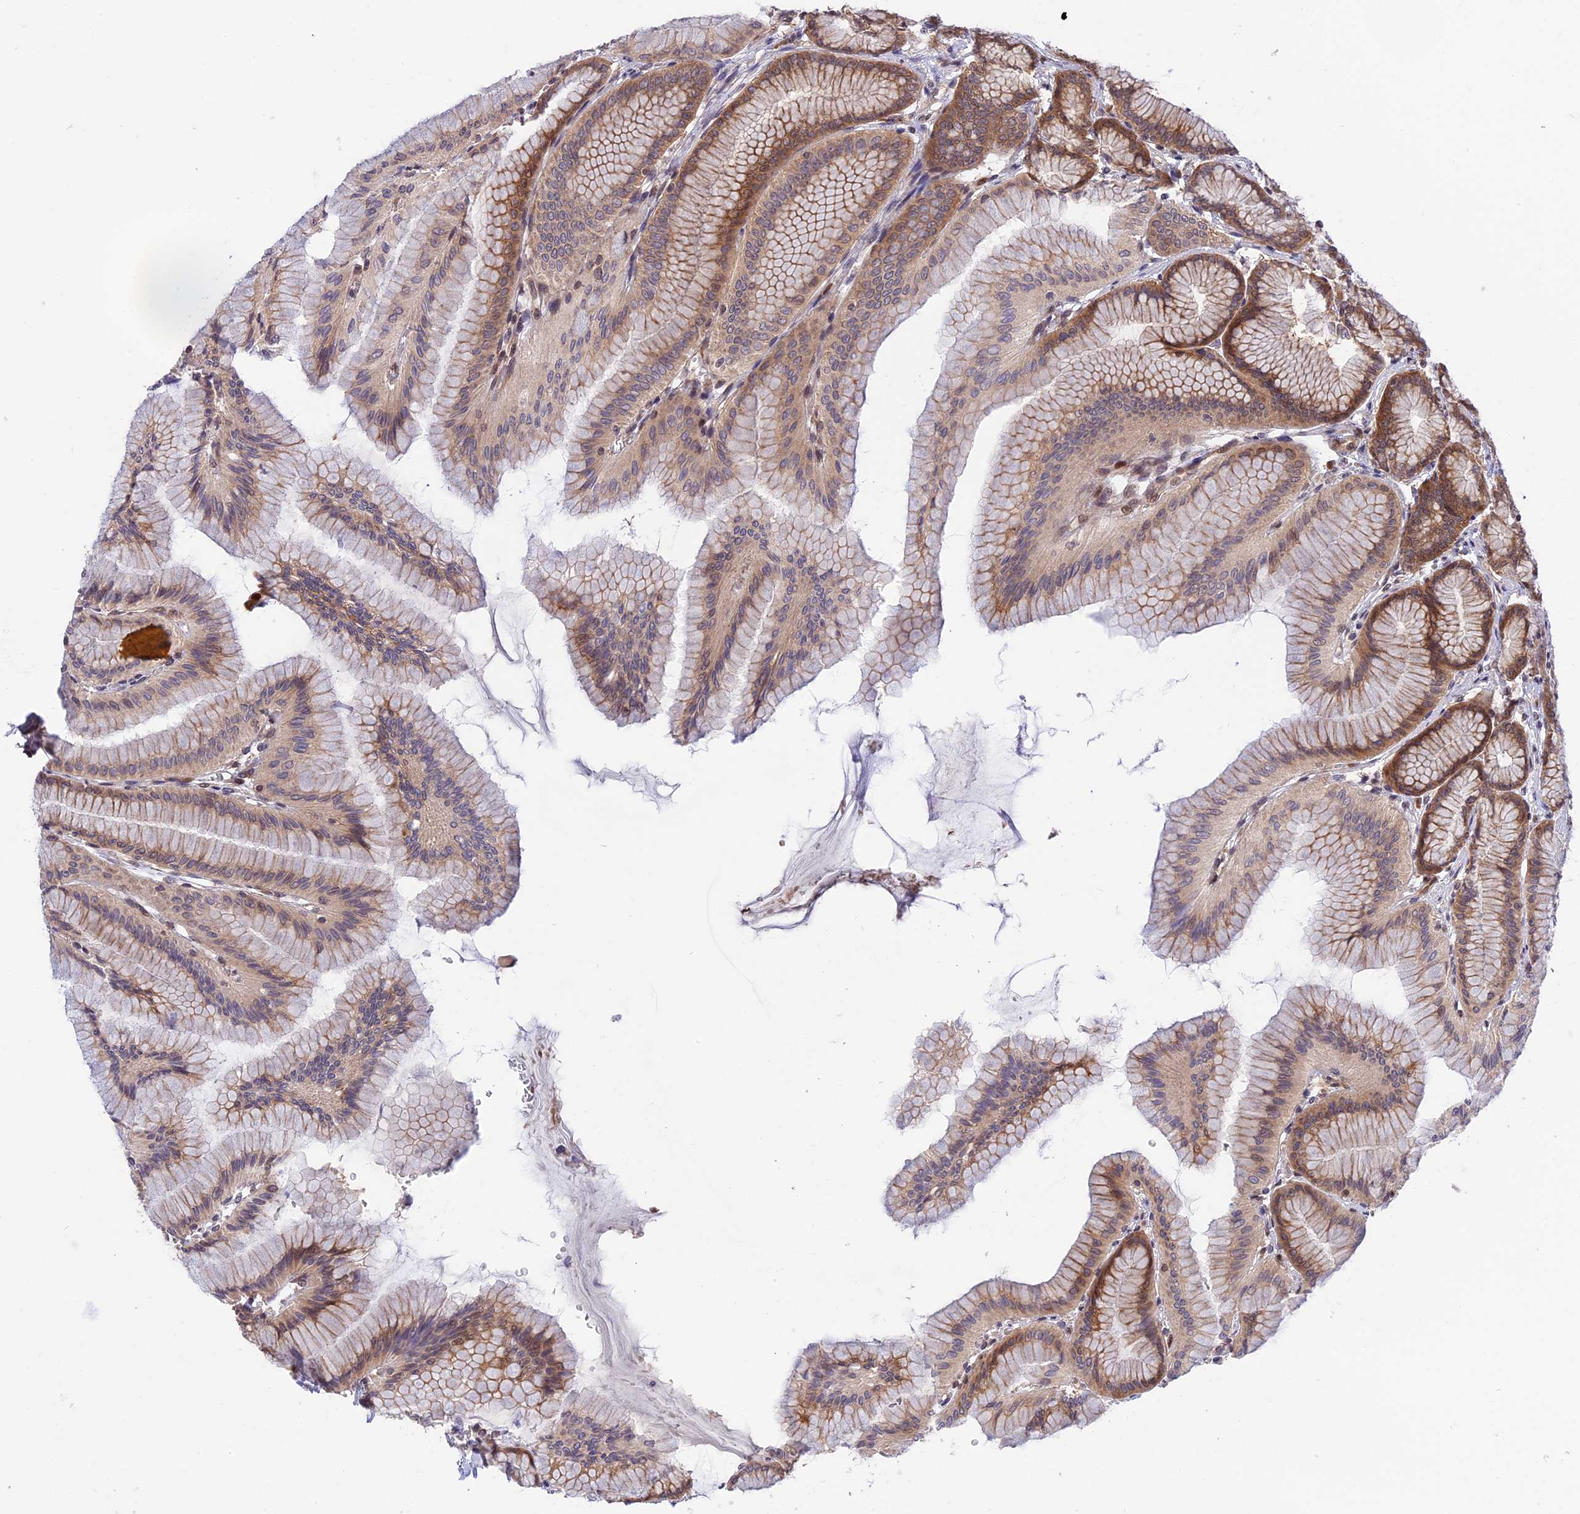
{"staining": {"intensity": "strong", "quantity": "25%-75%", "location": "cytoplasmic/membranous,nuclear"}, "tissue": "stomach", "cell_type": "Glandular cells", "image_type": "normal", "snomed": [{"axis": "morphology", "description": "Normal tissue, NOS"}, {"axis": "morphology", "description": "Adenocarcinoma, NOS"}, {"axis": "morphology", "description": "Adenocarcinoma, High grade"}, {"axis": "topography", "description": "Stomach, upper"}, {"axis": "topography", "description": "Stomach"}], "caption": "Brown immunohistochemical staining in unremarkable stomach exhibits strong cytoplasmic/membranous,nuclear positivity in approximately 25%-75% of glandular cells.", "gene": "ZNF428", "patient": {"sex": "female", "age": 65}}